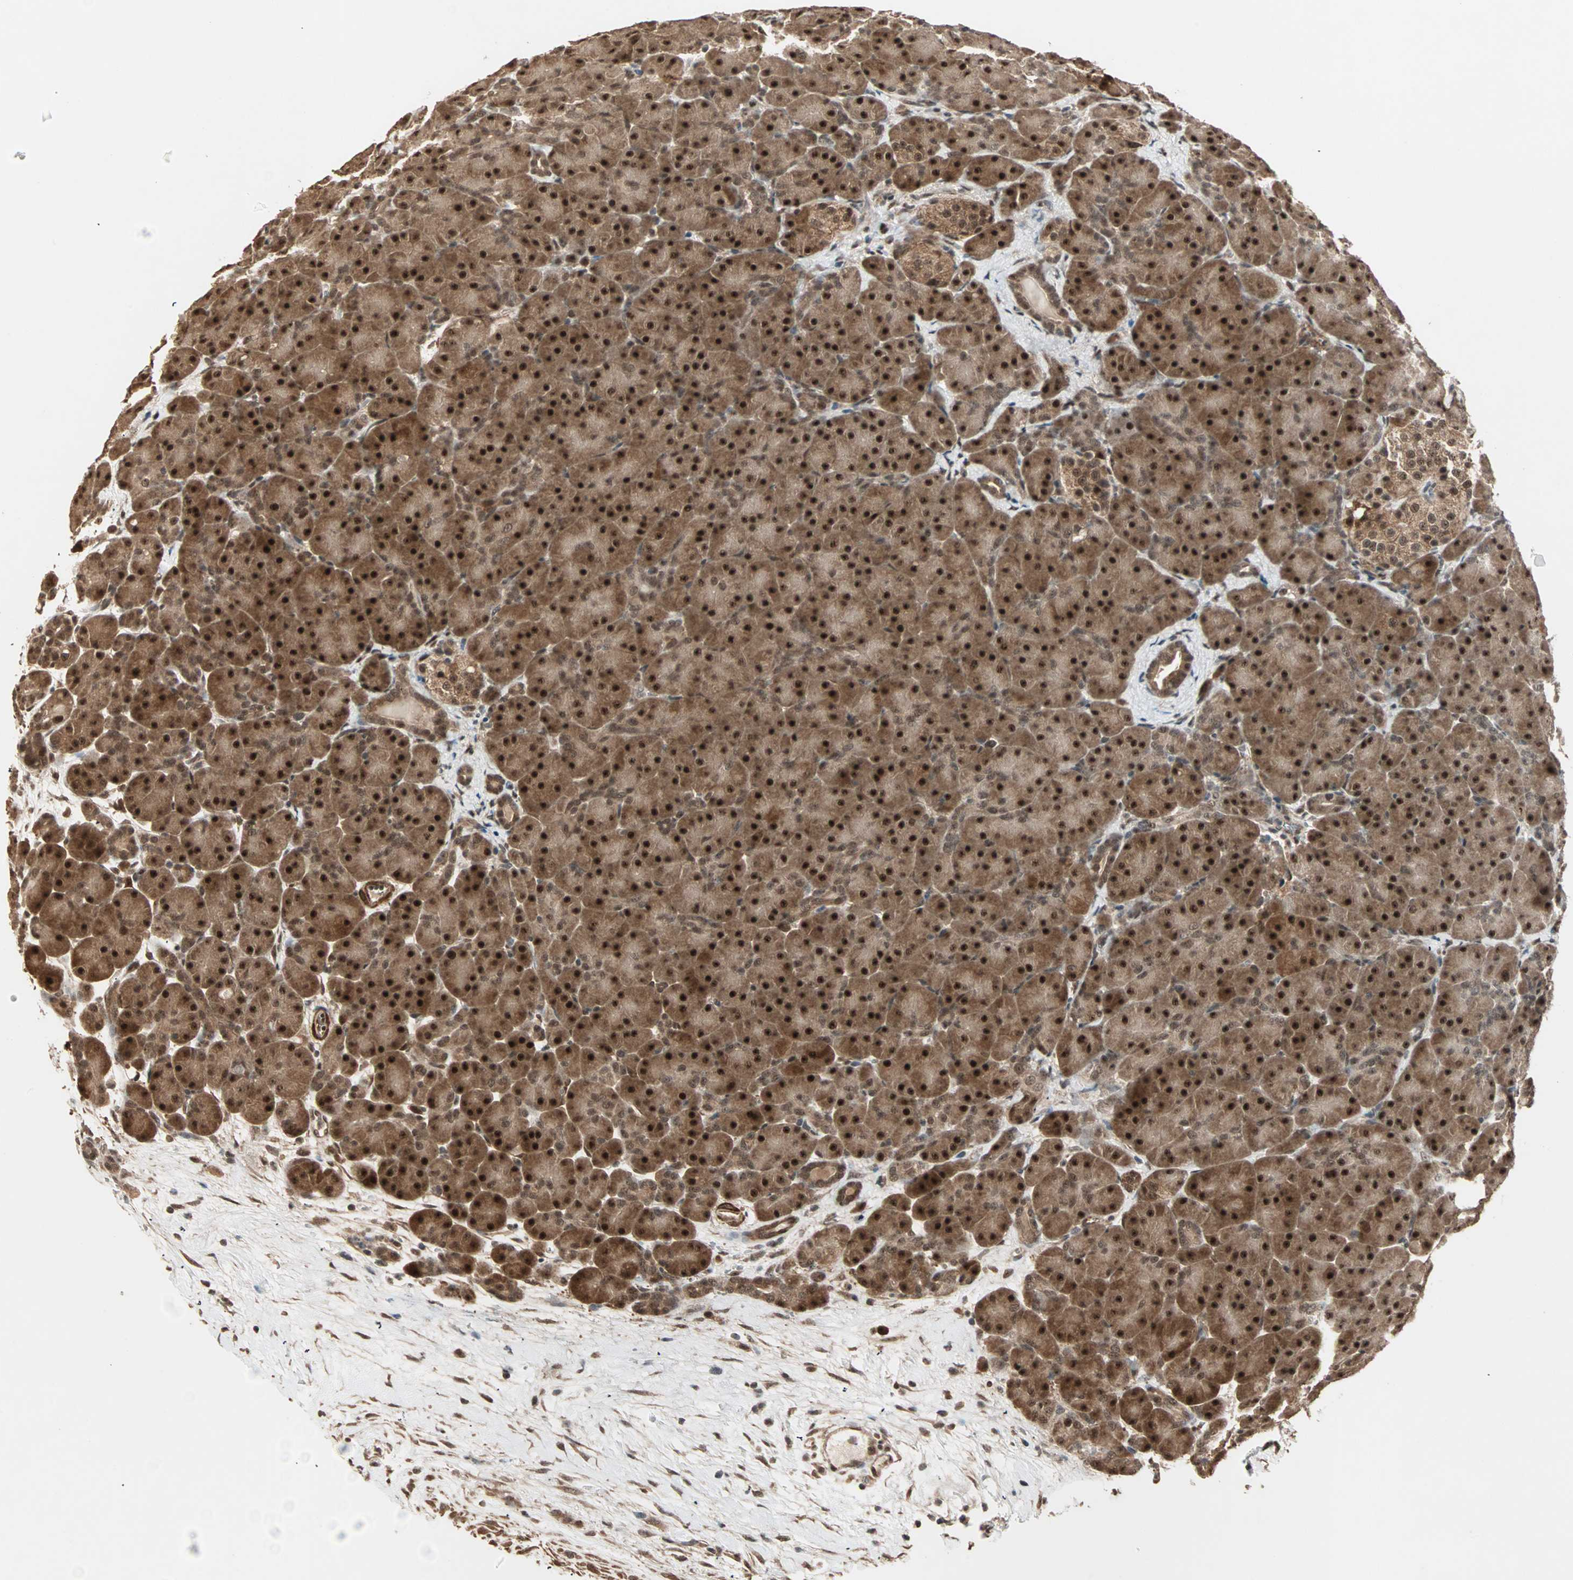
{"staining": {"intensity": "strong", "quantity": ">75%", "location": "cytoplasmic/membranous,nuclear"}, "tissue": "pancreas", "cell_type": "Exocrine glandular cells", "image_type": "normal", "snomed": [{"axis": "morphology", "description": "Normal tissue, NOS"}, {"axis": "topography", "description": "Pancreas"}], "caption": "The immunohistochemical stain highlights strong cytoplasmic/membranous,nuclear staining in exocrine glandular cells of benign pancreas. (Stains: DAB (3,3'-diaminobenzidine) in brown, nuclei in blue, Microscopy: brightfield microscopy at high magnification).", "gene": "ZSCAN31", "patient": {"sex": "male", "age": 66}}